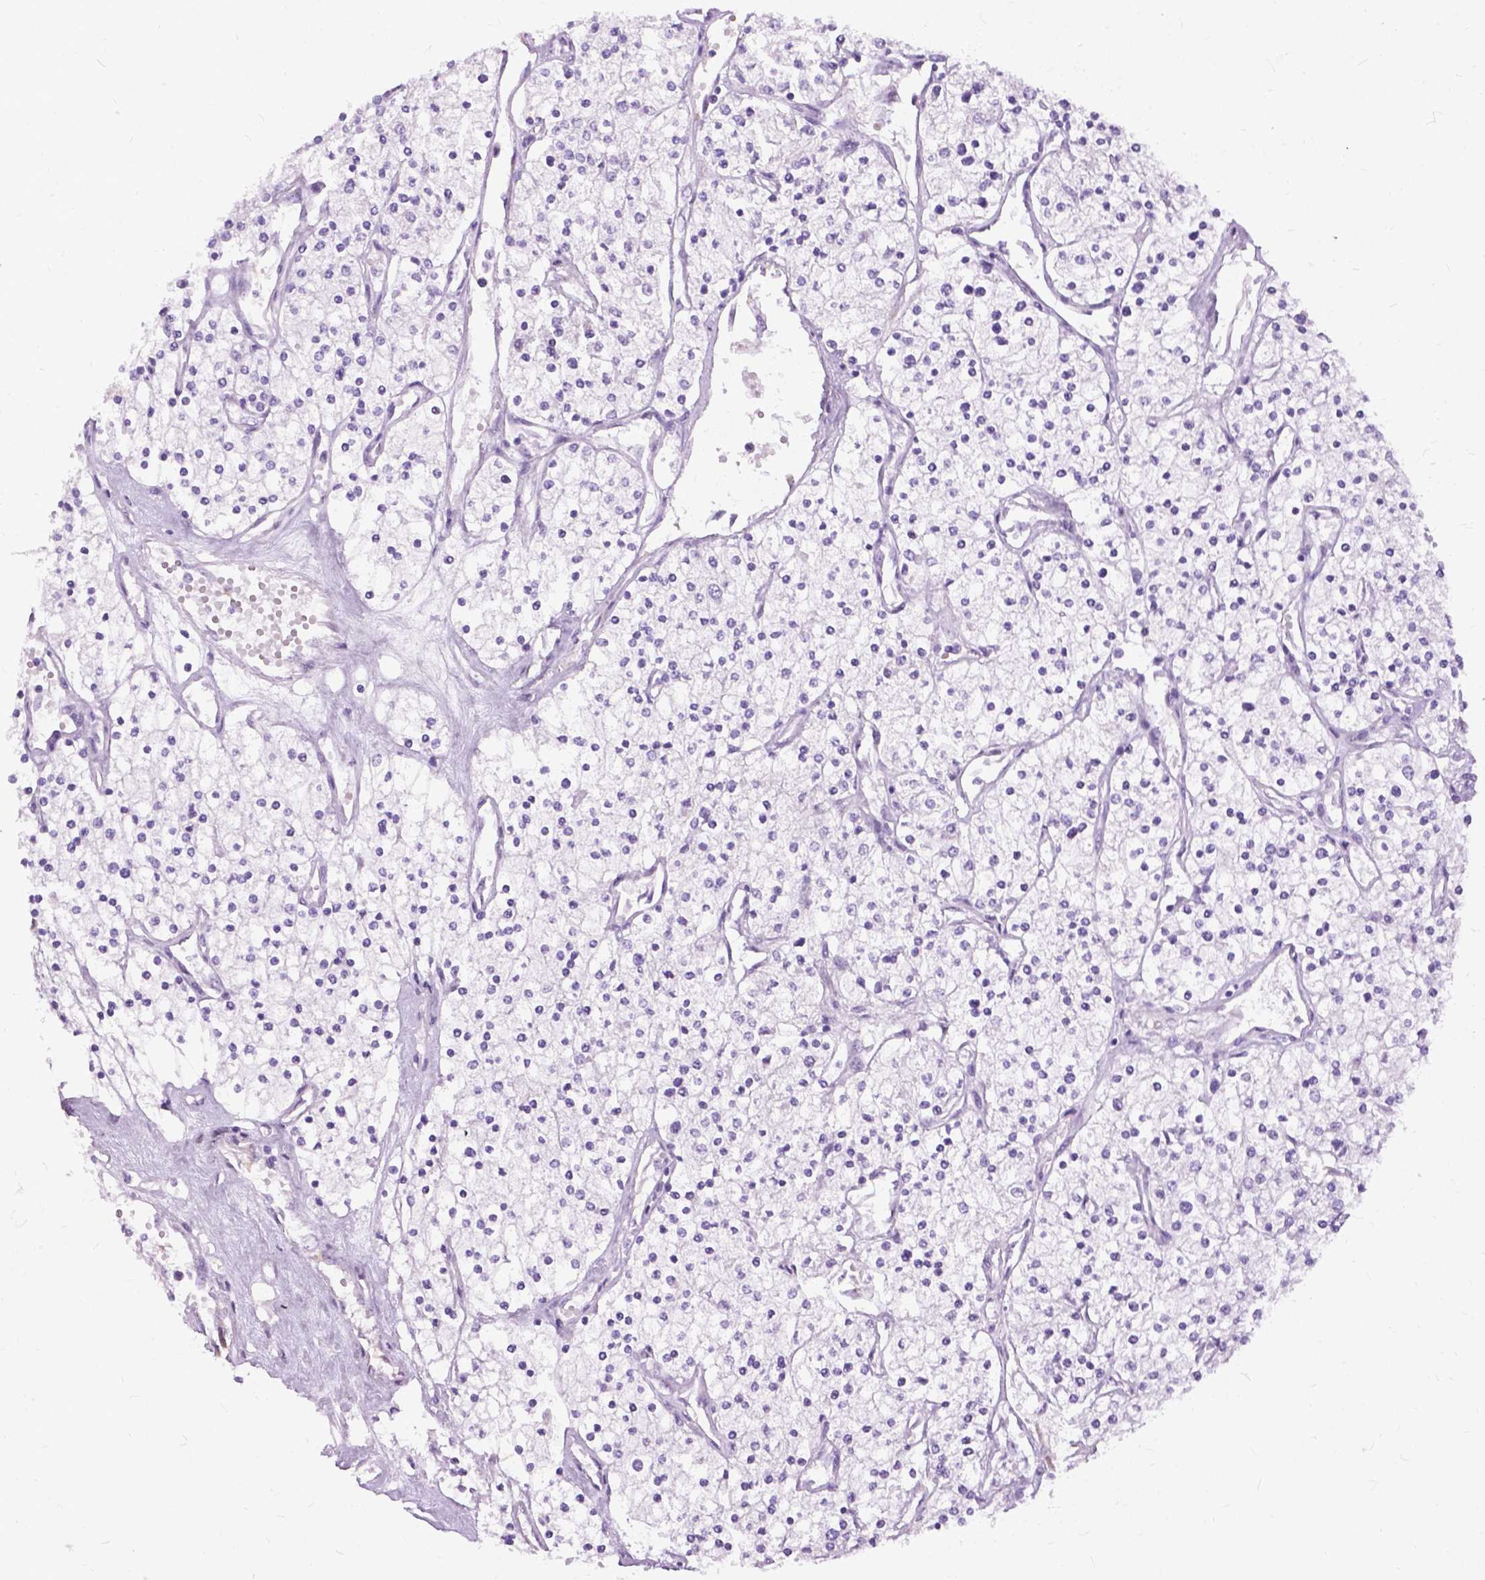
{"staining": {"intensity": "negative", "quantity": "none", "location": "none"}, "tissue": "renal cancer", "cell_type": "Tumor cells", "image_type": "cancer", "snomed": [{"axis": "morphology", "description": "Adenocarcinoma, NOS"}, {"axis": "topography", "description": "Kidney"}], "caption": "There is no significant positivity in tumor cells of adenocarcinoma (renal).", "gene": "PROB1", "patient": {"sex": "male", "age": 80}}